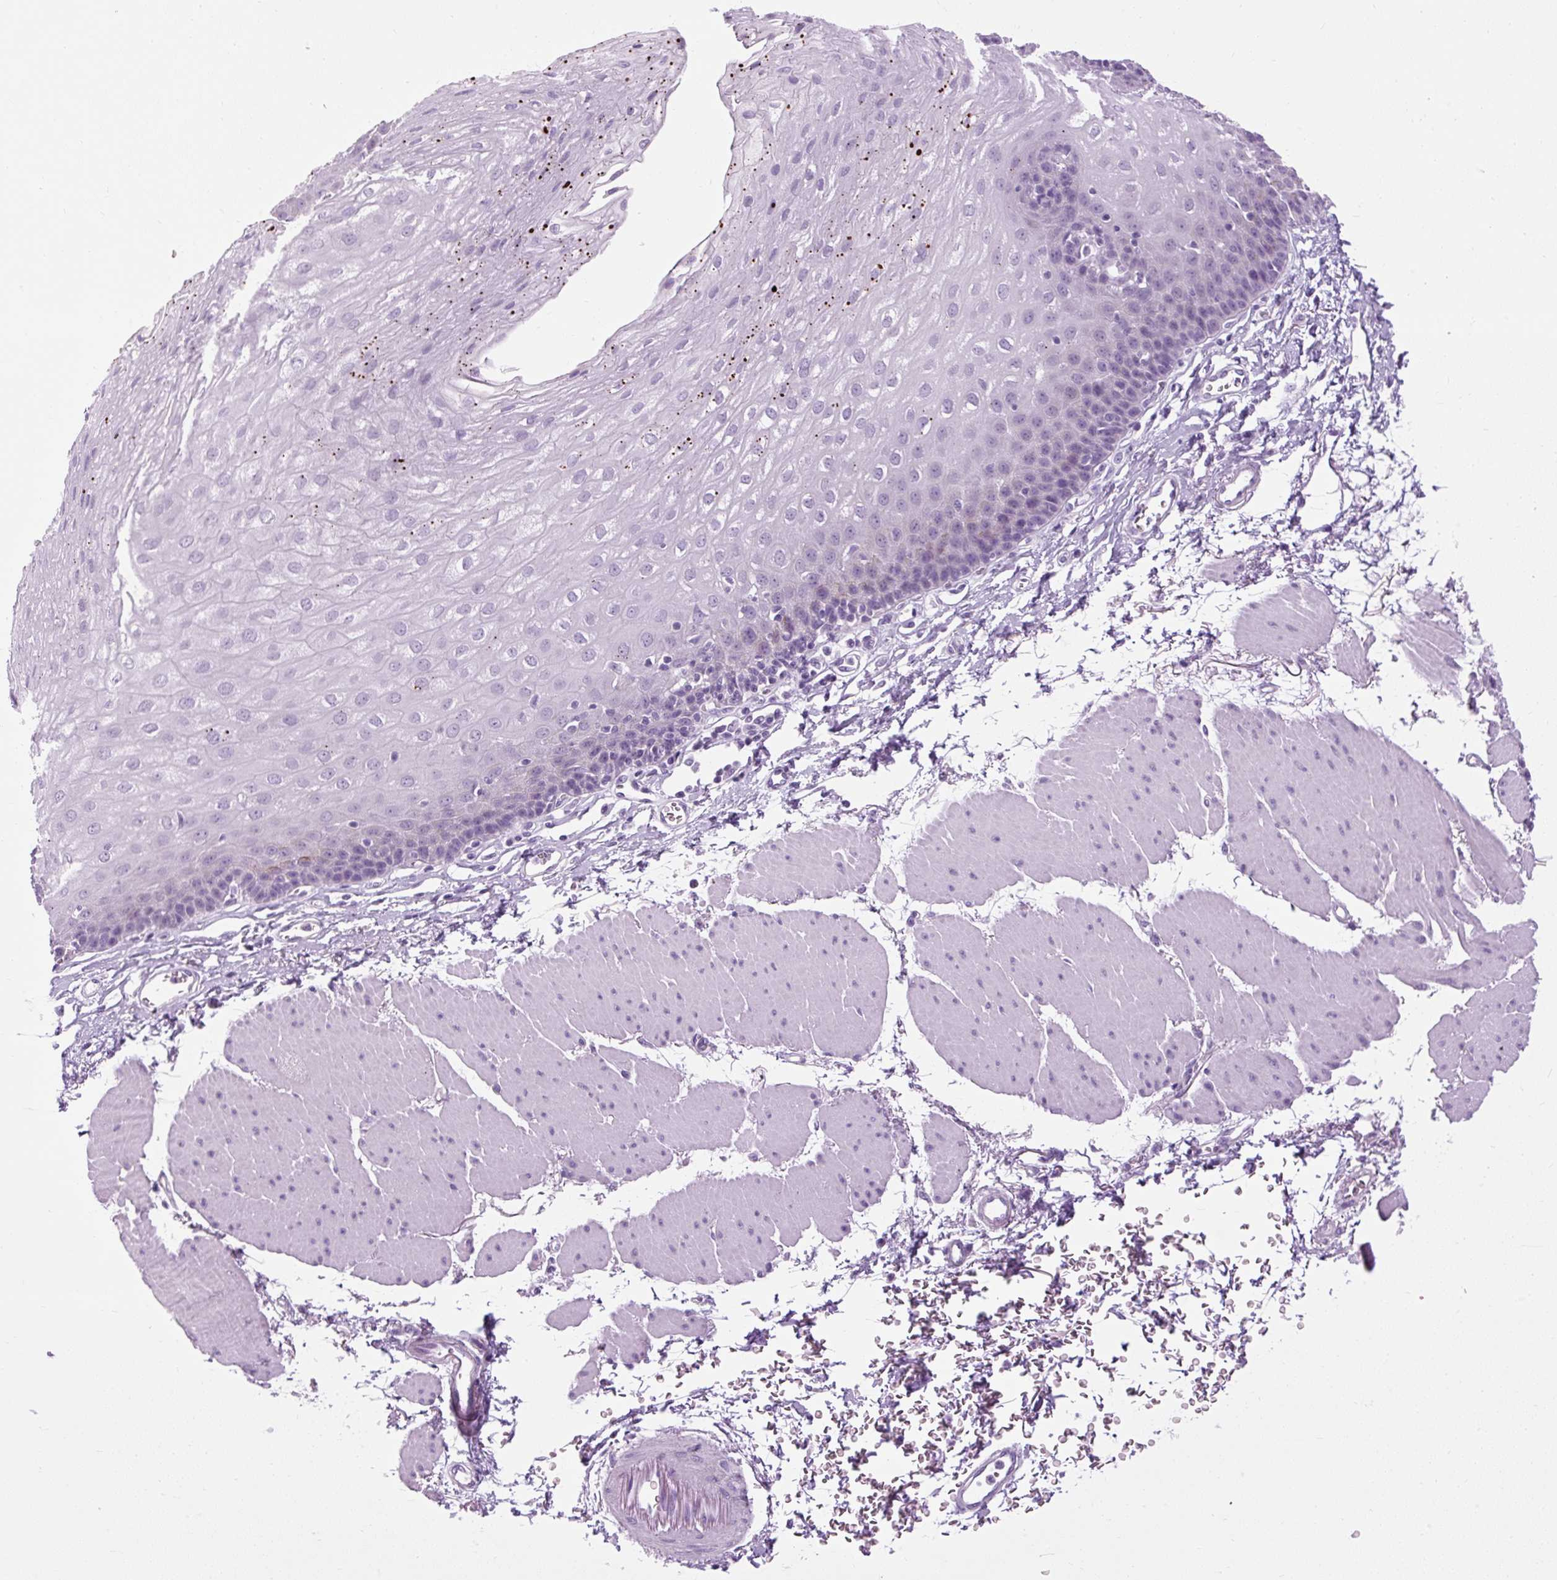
{"staining": {"intensity": "moderate", "quantity": "<25%", "location": "cytoplasmic/membranous"}, "tissue": "esophagus", "cell_type": "Squamous epithelial cells", "image_type": "normal", "snomed": [{"axis": "morphology", "description": "Normal tissue, NOS"}, {"axis": "topography", "description": "Esophagus"}], "caption": "Esophagus stained with DAB (3,3'-diaminobenzidine) IHC reveals low levels of moderate cytoplasmic/membranous expression in approximately <25% of squamous epithelial cells.", "gene": "B3GNT4", "patient": {"sex": "female", "age": 81}}